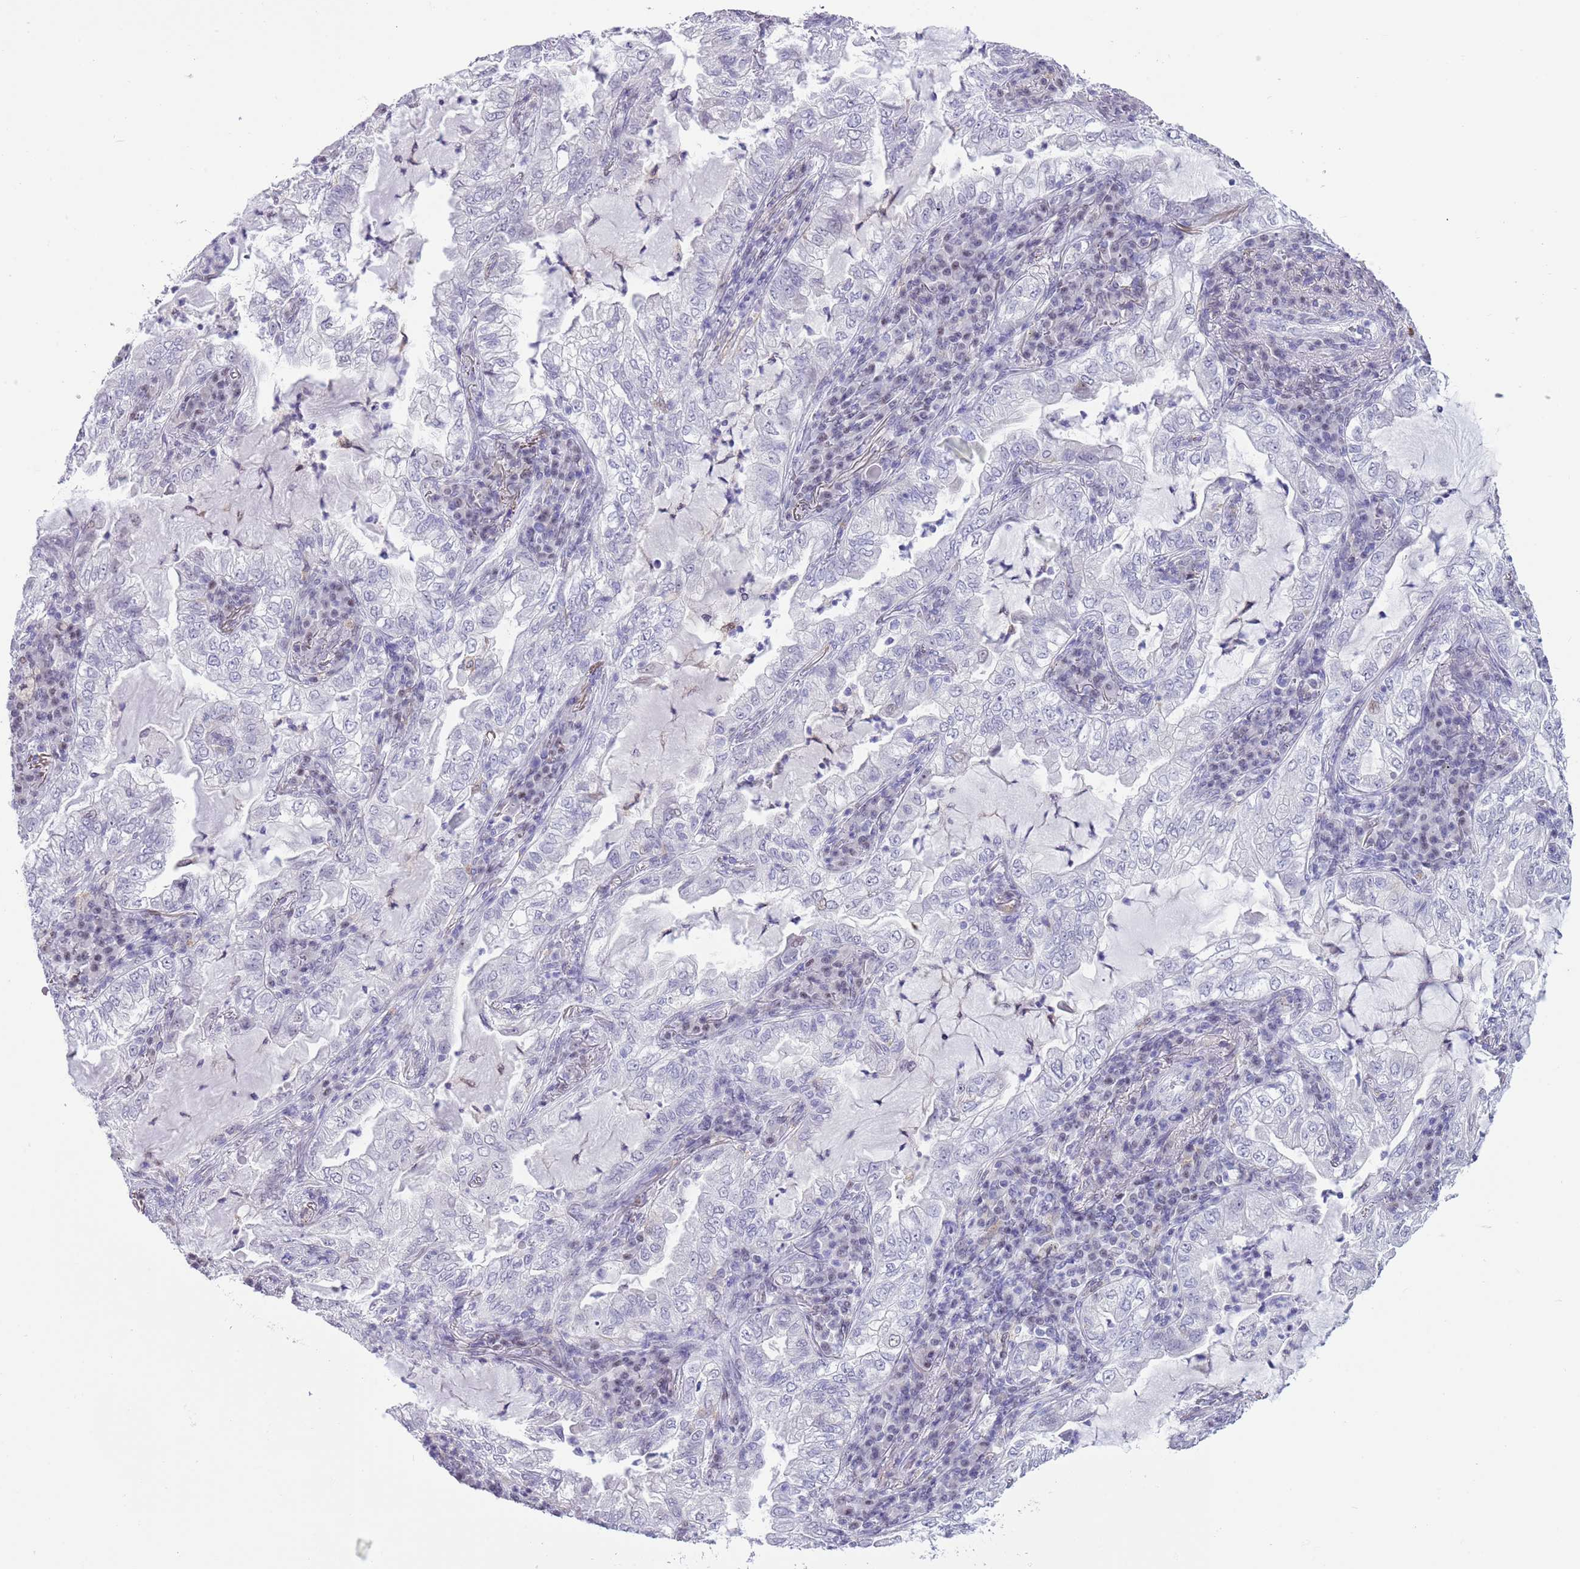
{"staining": {"intensity": "negative", "quantity": "none", "location": "none"}, "tissue": "lung cancer", "cell_type": "Tumor cells", "image_type": "cancer", "snomed": [{"axis": "morphology", "description": "Adenocarcinoma, NOS"}, {"axis": "topography", "description": "Lung"}], "caption": "Immunohistochemistry photomicrograph of neoplastic tissue: human lung adenocarcinoma stained with DAB (3,3'-diaminobenzidine) displays no significant protein staining in tumor cells. (DAB (3,3'-diaminobenzidine) immunohistochemistry (IHC), high magnification).", "gene": "PPP1R17", "patient": {"sex": "female", "age": 73}}